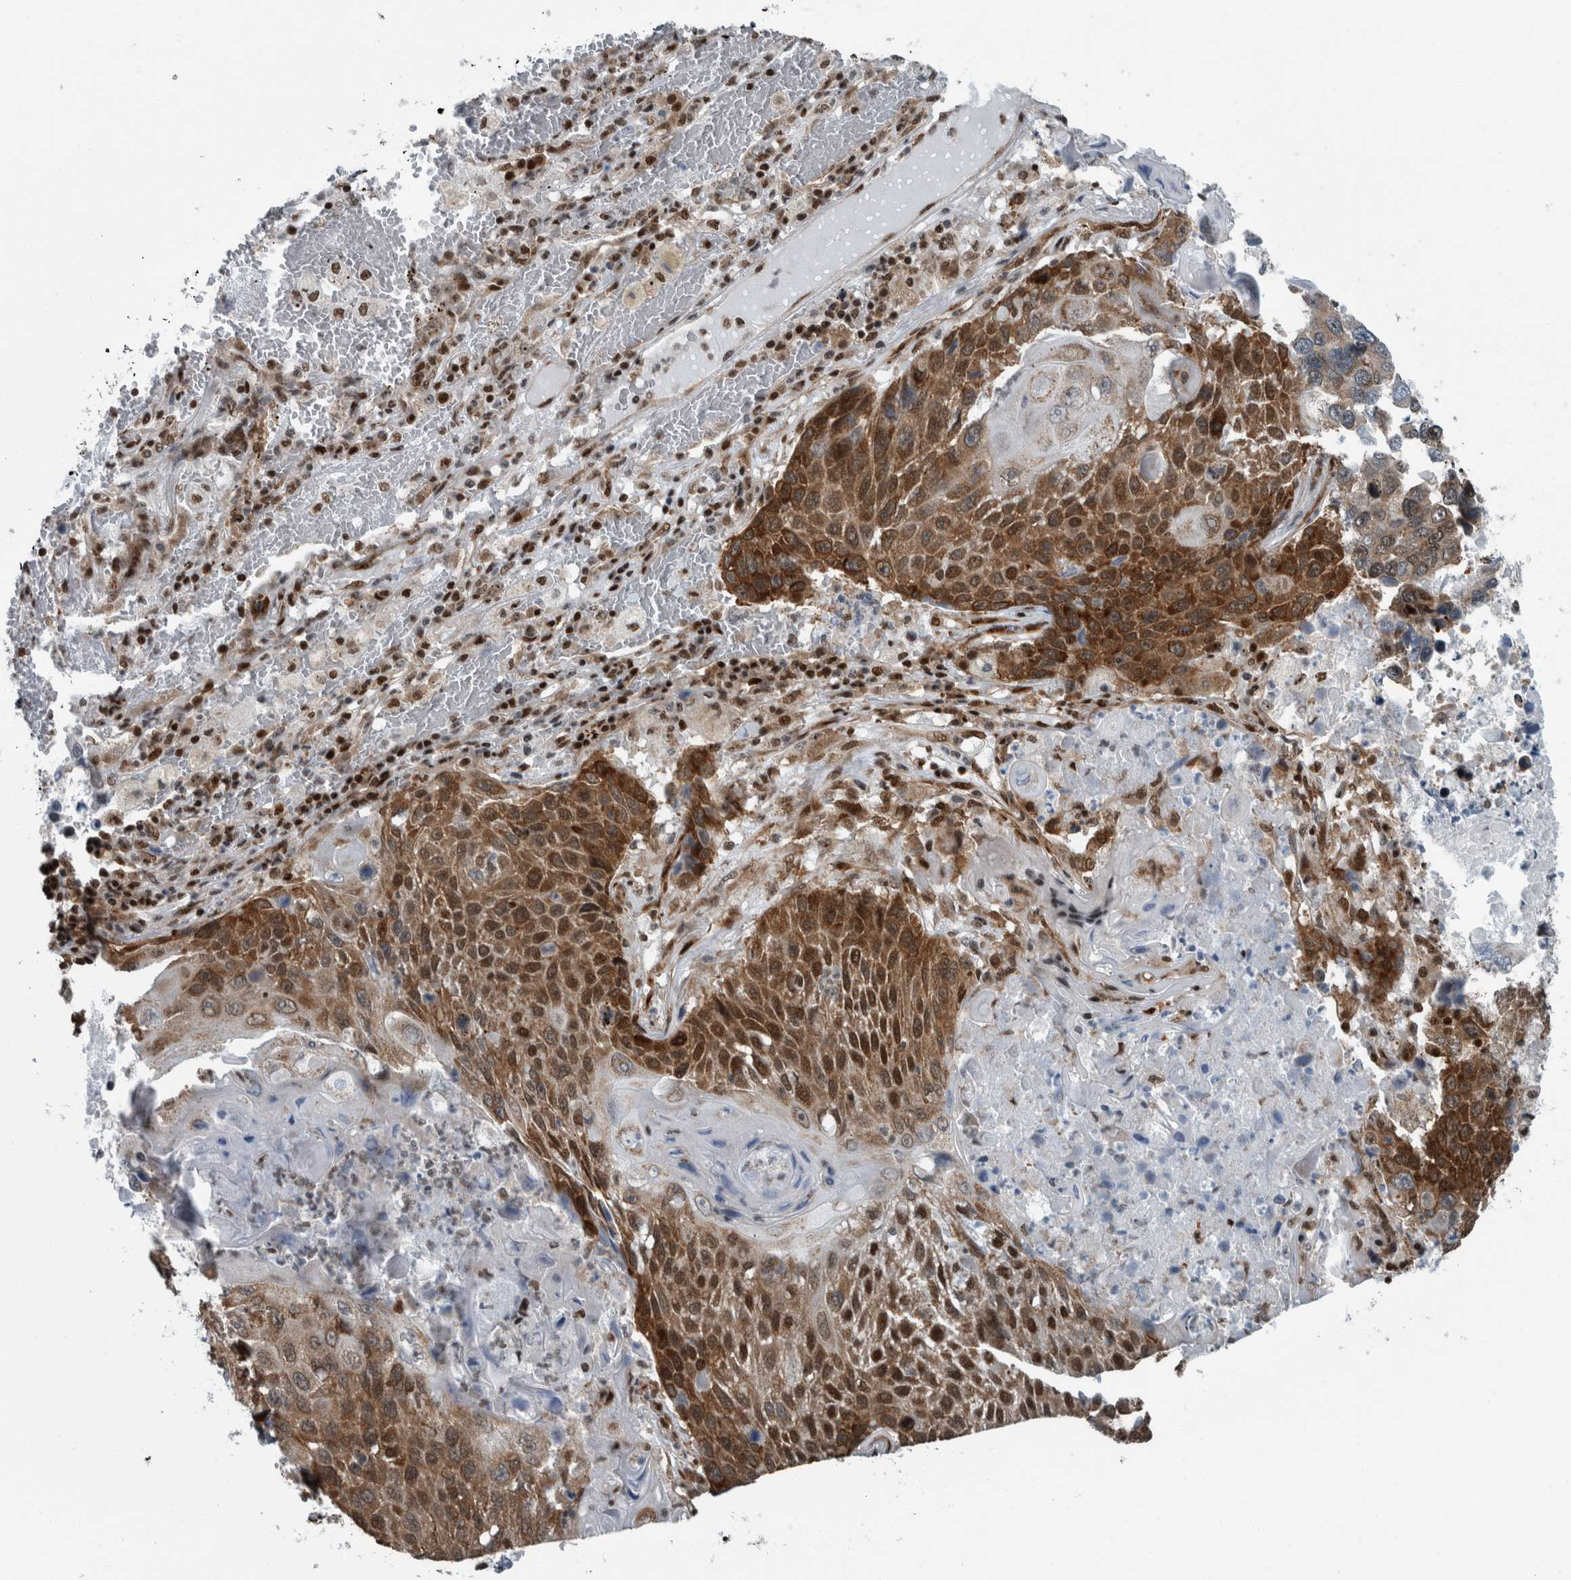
{"staining": {"intensity": "moderate", "quantity": ">75%", "location": "cytoplasmic/membranous,nuclear"}, "tissue": "lung cancer", "cell_type": "Tumor cells", "image_type": "cancer", "snomed": [{"axis": "morphology", "description": "Adenocarcinoma, NOS"}, {"axis": "topography", "description": "Lung"}], "caption": "Adenocarcinoma (lung) was stained to show a protein in brown. There is medium levels of moderate cytoplasmic/membranous and nuclear positivity in approximately >75% of tumor cells.", "gene": "DNMT3A", "patient": {"sex": "male", "age": 64}}